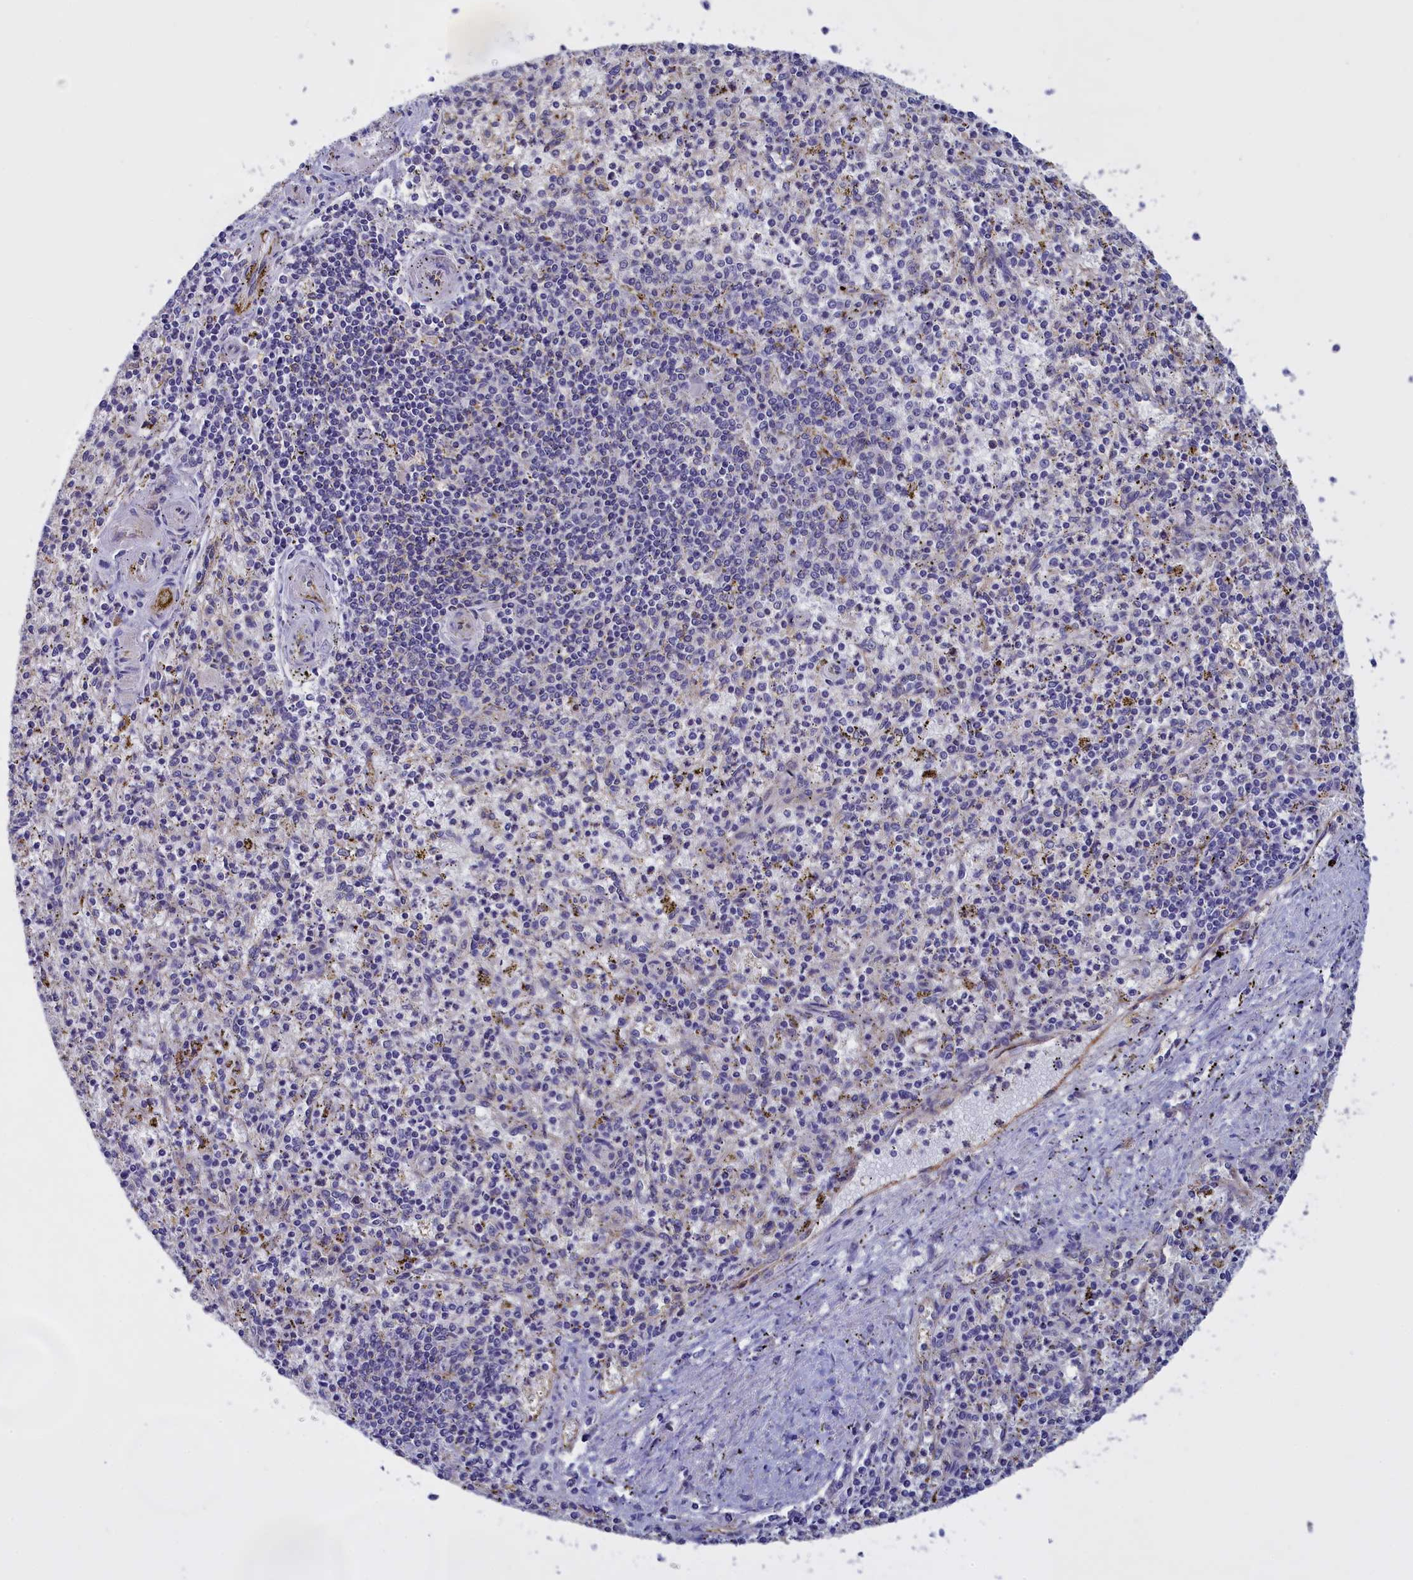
{"staining": {"intensity": "negative", "quantity": "none", "location": "none"}, "tissue": "spleen", "cell_type": "Cells in red pulp", "image_type": "normal", "snomed": [{"axis": "morphology", "description": "Normal tissue, NOS"}, {"axis": "topography", "description": "Spleen"}], "caption": "Cells in red pulp show no significant protein expression in benign spleen.", "gene": "COL19A1", "patient": {"sex": "male", "age": 72}}